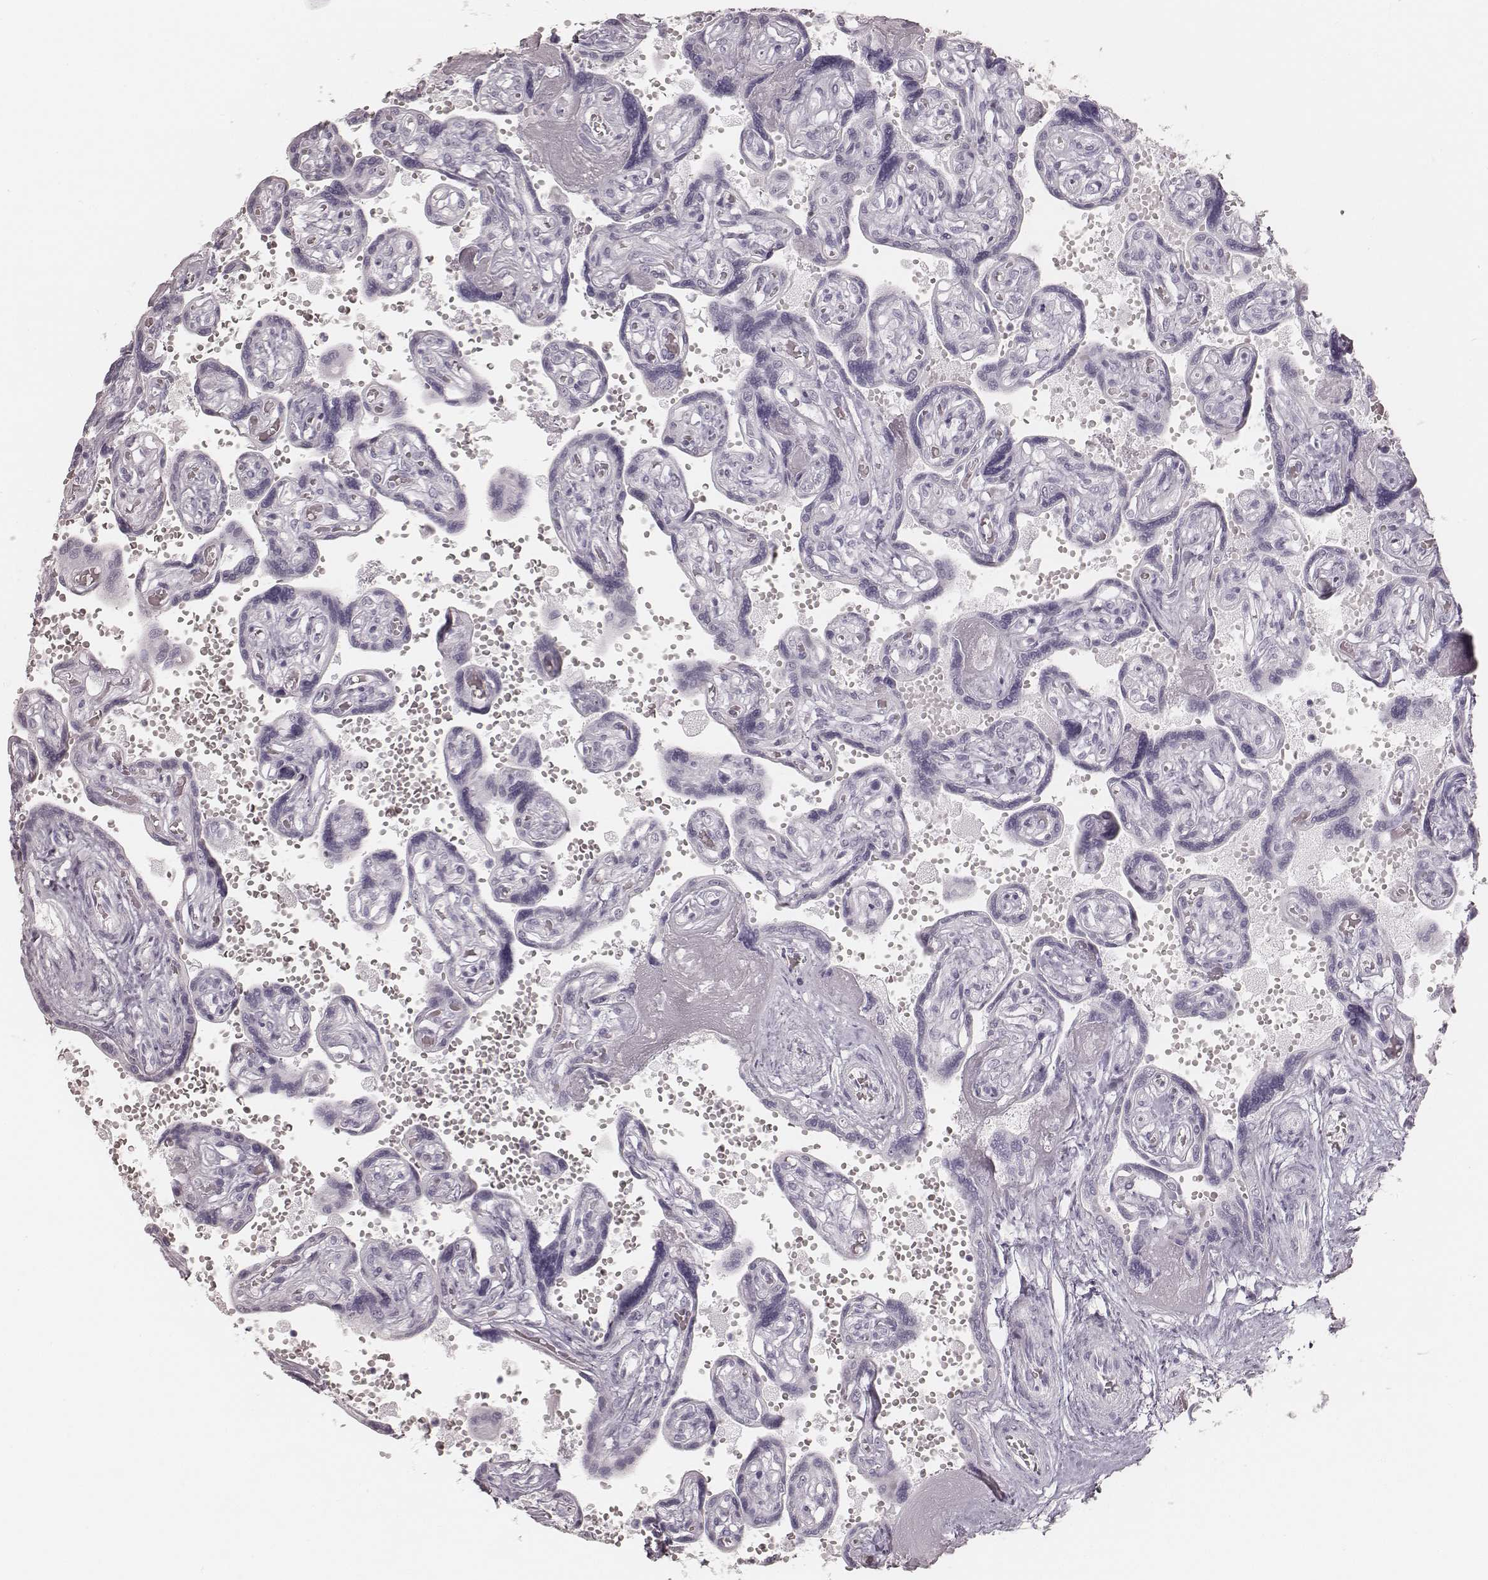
{"staining": {"intensity": "negative", "quantity": "none", "location": "none"}, "tissue": "placenta", "cell_type": "Decidual cells", "image_type": "normal", "snomed": [{"axis": "morphology", "description": "Normal tissue, NOS"}, {"axis": "topography", "description": "Placenta"}], "caption": "Immunohistochemistry photomicrograph of benign human placenta stained for a protein (brown), which demonstrates no staining in decidual cells.", "gene": "KRT34", "patient": {"sex": "female", "age": 32}}